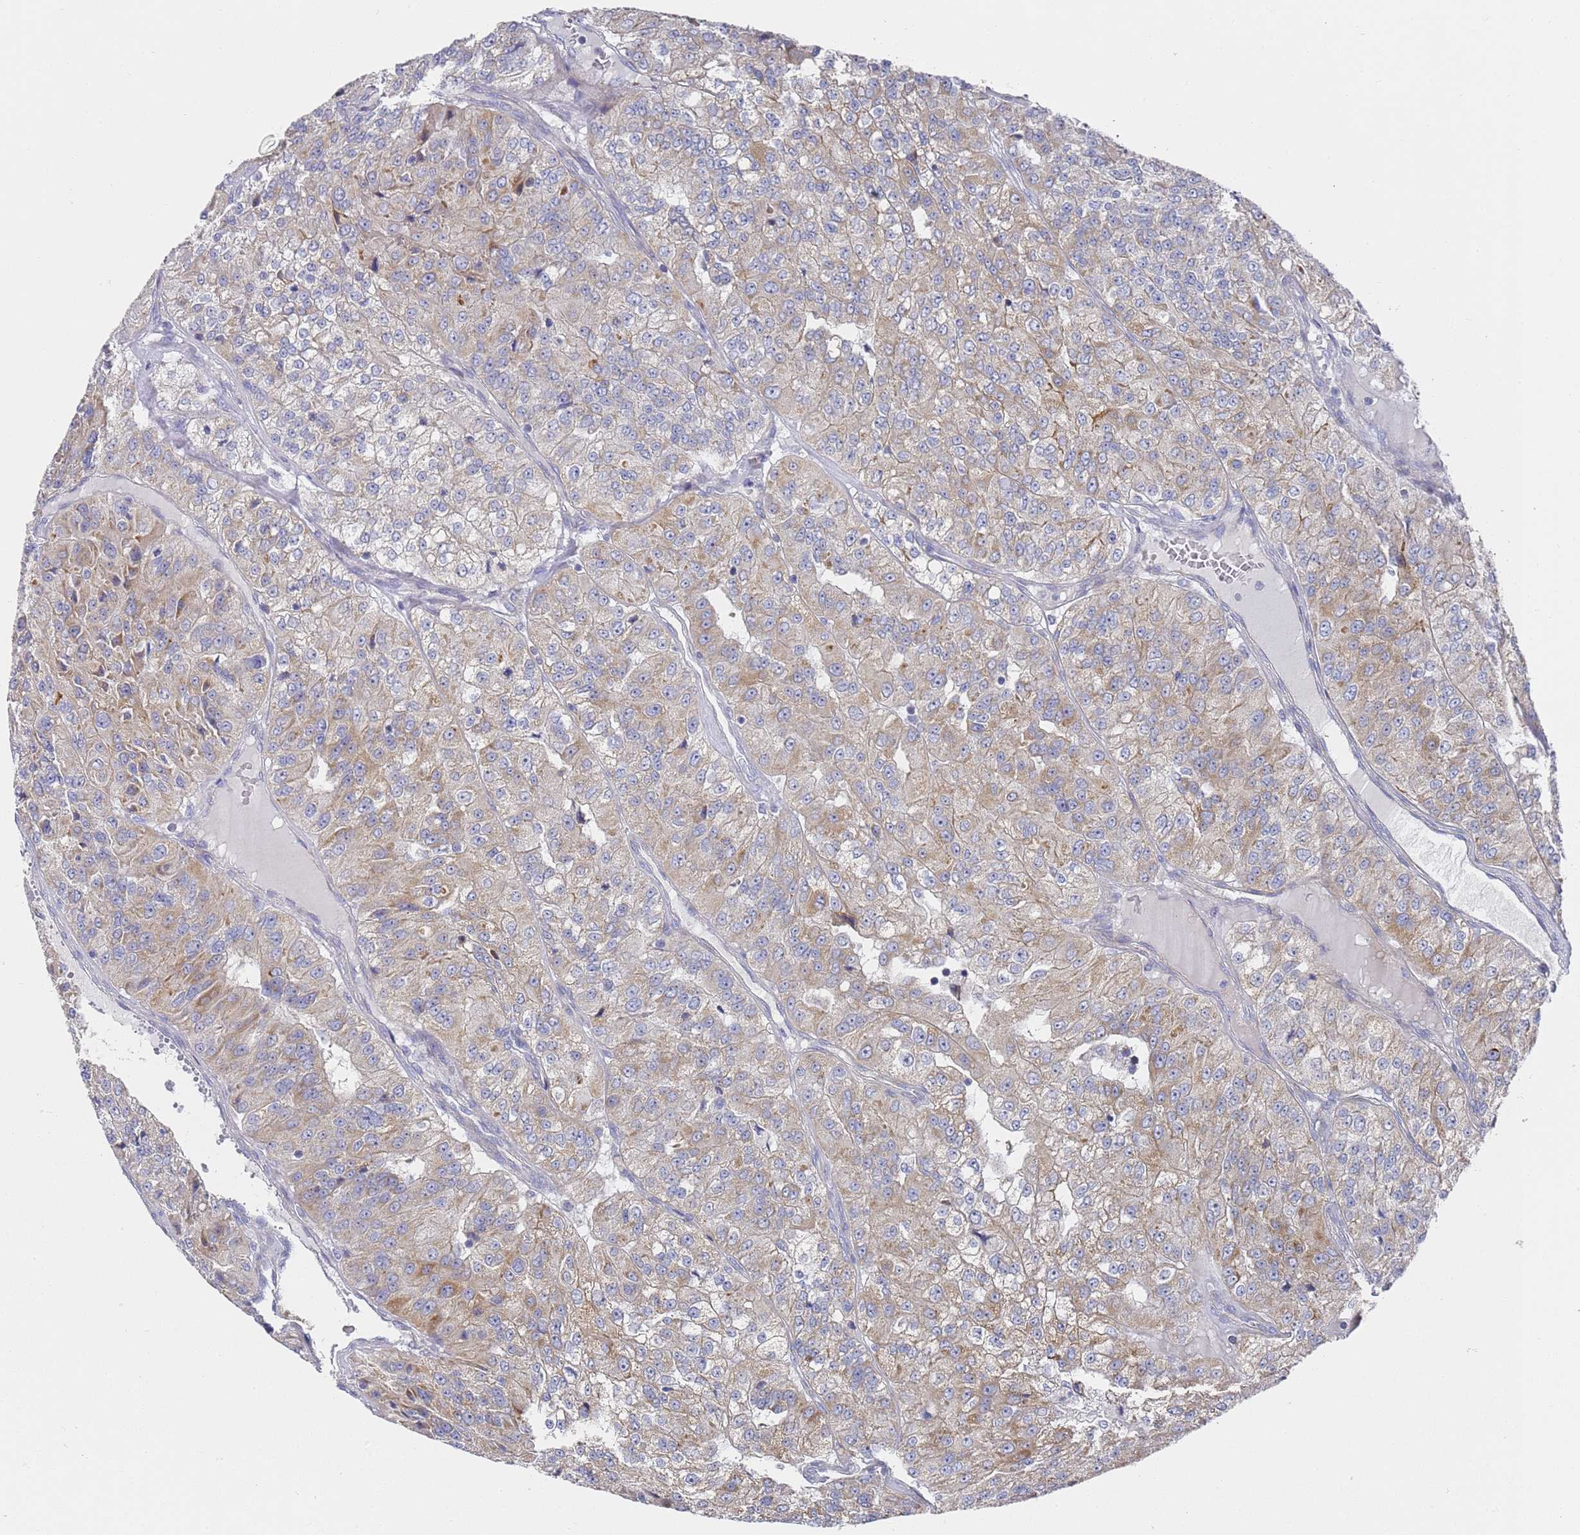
{"staining": {"intensity": "weak", "quantity": "25%-75%", "location": "cytoplasmic/membranous"}, "tissue": "renal cancer", "cell_type": "Tumor cells", "image_type": "cancer", "snomed": [{"axis": "morphology", "description": "Adenocarcinoma, NOS"}, {"axis": "topography", "description": "Kidney"}], "caption": "The photomicrograph exhibits staining of renal cancer, revealing weak cytoplasmic/membranous protein expression (brown color) within tumor cells.", "gene": "SCAPER", "patient": {"sex": "female", "age": 63}}